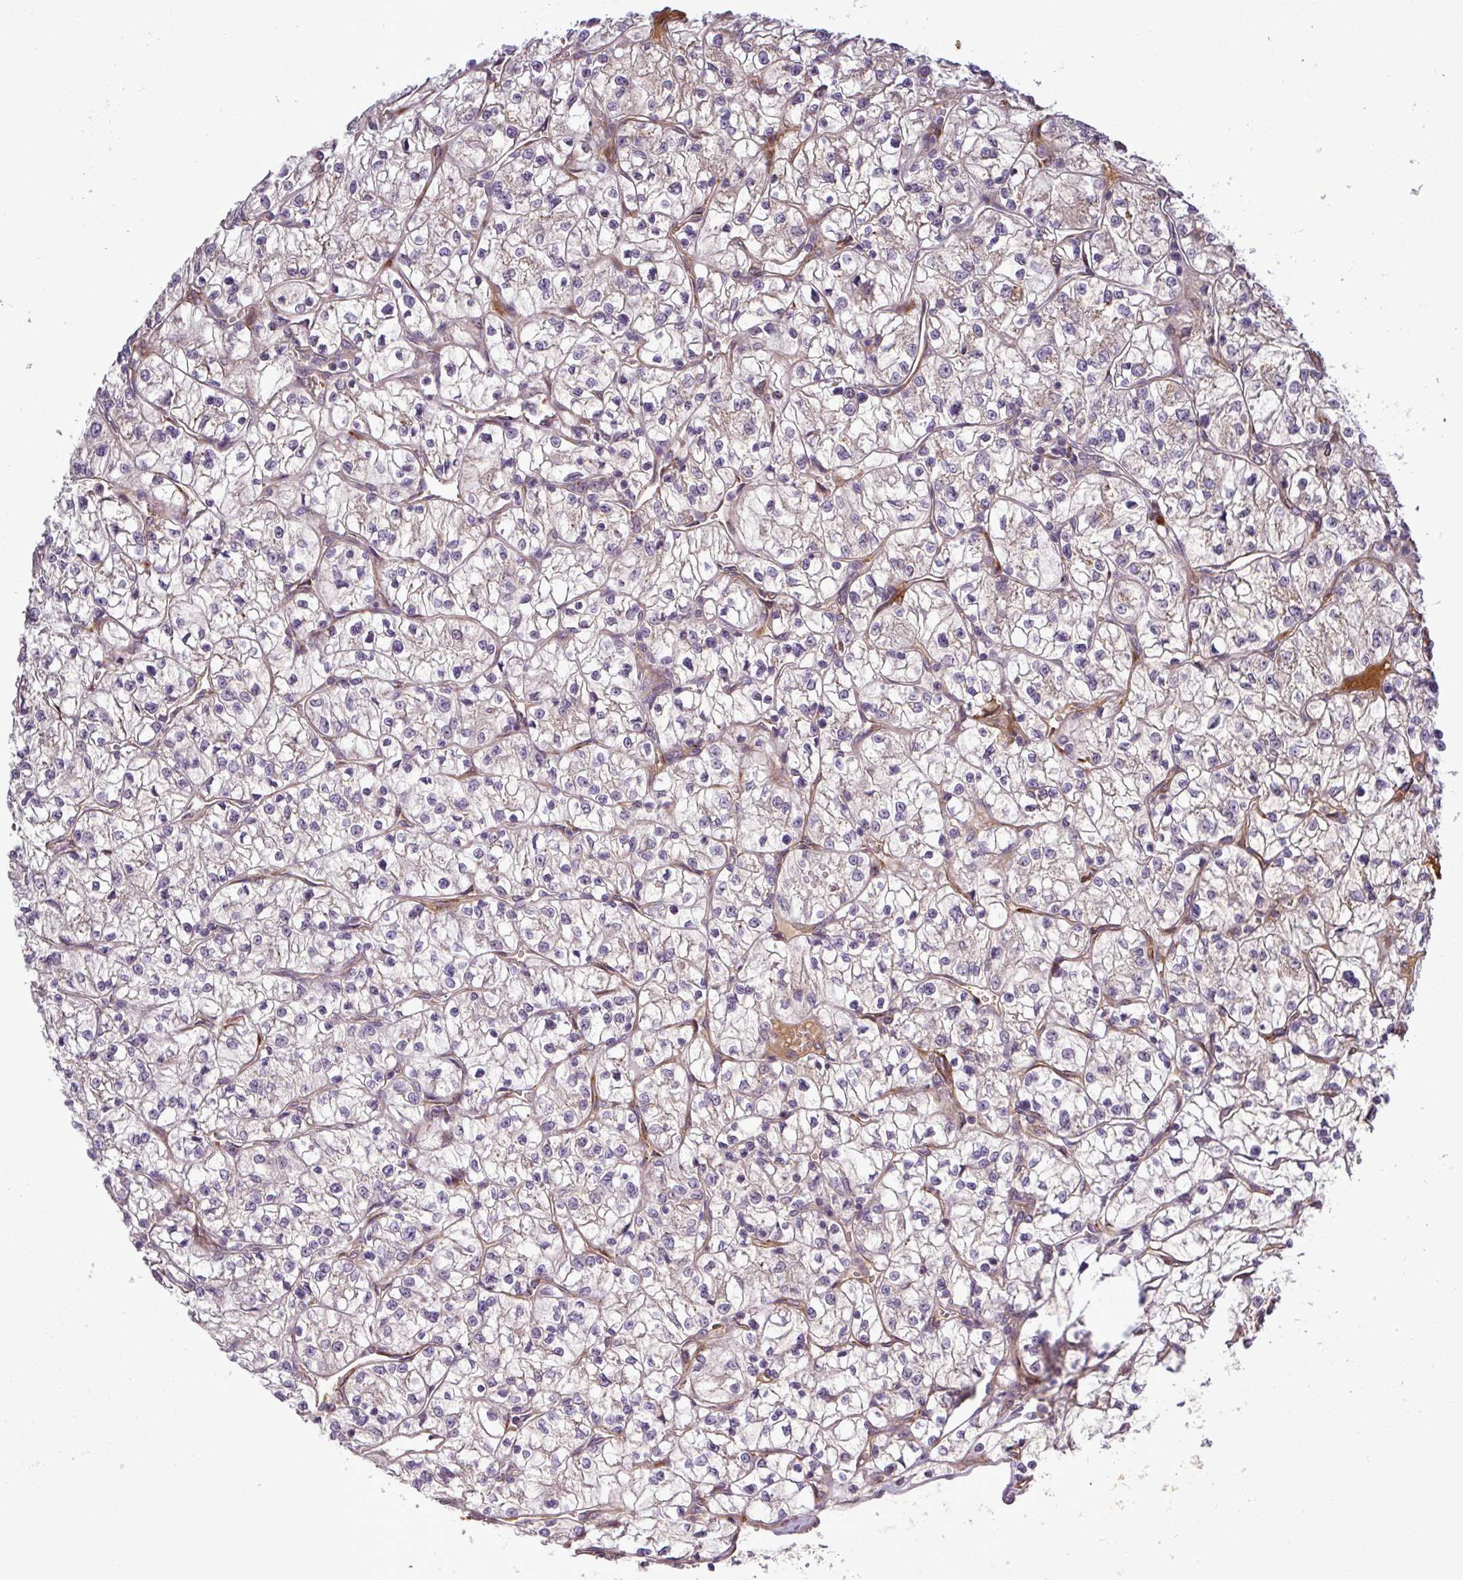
{"staining": {"intensity": "negative", "quantity": "none", "location": "none"}, "tissue": "renal cancer", "cell_type": "Tumor cells", "image_type": "cancer", "snomed": [{"axis": "morphology", "description": "Adenocarcinoma, NOS"}, {"axis": "topography", "description": "Kidney"}], "caption": "An immunohistochemistry photomicrograph of renal cancer (adenocarcinoma) is shown. There is no staining in tumor cells of renal cancer (adenocarcinoma).", "gene": "PCDH1", "patient": {"sex": "female", "age": 64}}